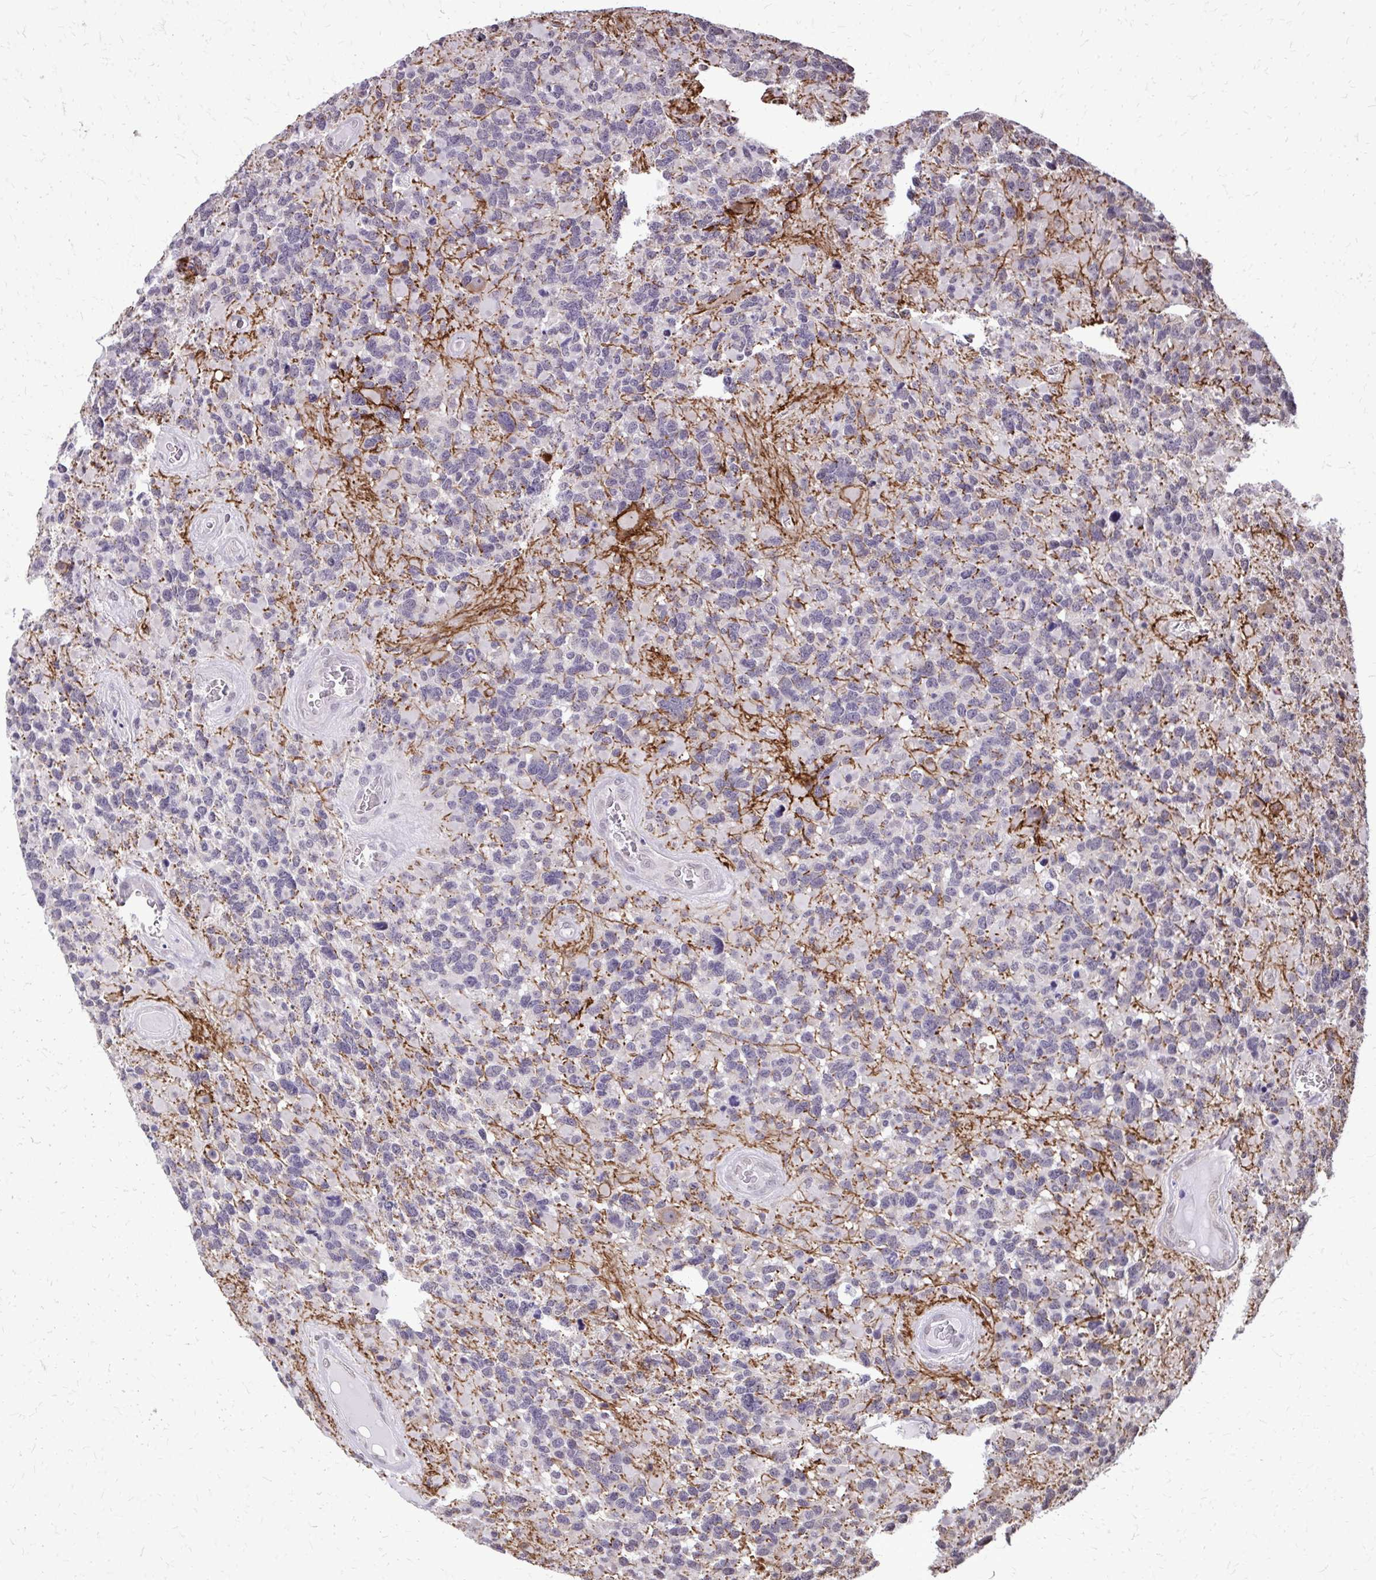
{"staining": {"intensity": "negative", "quantity": "none", "location": "none"}, "tissue": "glioma", "cell_type": "Tumor cells", "image_type": "cancer", "snomed": [{"axis": "morphology", "description": "Glioma, malignant, High grade"}, {"axis": "topography", "description": "Brain"}], "caption": "This is an IHC histopathology image of human malignant high-grade glioma. There is no staining in tumor cells.", "gene": "AKAP5", "patient": {"sex": "female", "age": 40}}